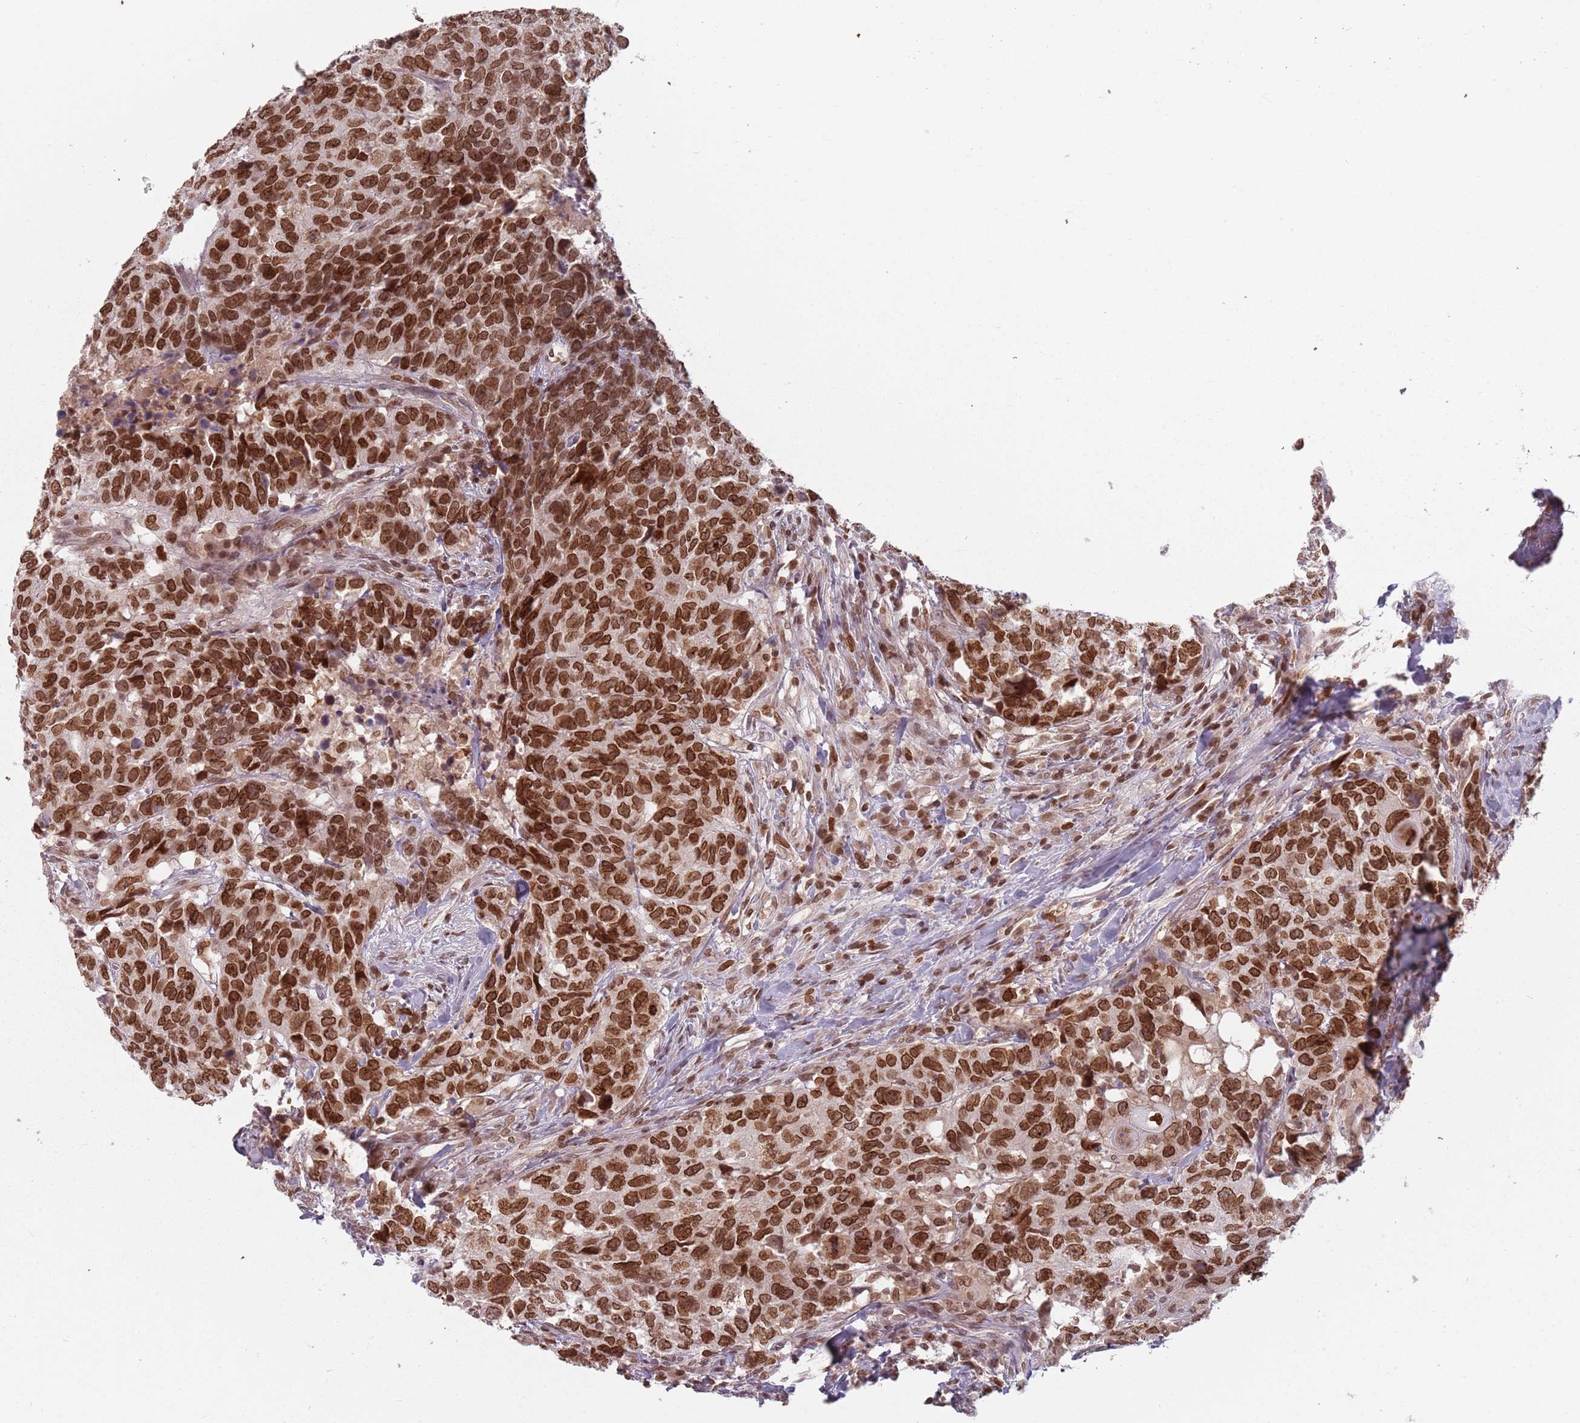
{"staining": {"intensity": "strong", "quantity": ">75%", "location": "cytoplasmic/membranous,nuclear"}, "tissue": "head and neck cancer", "cell_type": "Tumor cells", "image_type": "cancer", "snomed": [{"axis": "morphology", "description": "Normal tissue, NOS"}, {"axis": "morphology", "description": "Squamous cell carcinoma, NOS"}, {"axis": "topography", "description": "Skeletal muscle"}, {"axis": "topography", "description": "Vascular tissue"}, {"axis": "topography", "description": "Peripheral nerve tissue"}, {"axis": "topography", "description": "Head-Neck"}], "caption": "Approximately >75% of tumor cells in head and neck cancer (squamous cell carcinoma) show strong cytoplasmic/membranous and nuclear protein positivity as visualized by brown immunohistochemical staining.", "gene": "NUP50", "patient": {"sex": "male", "age": 66}}